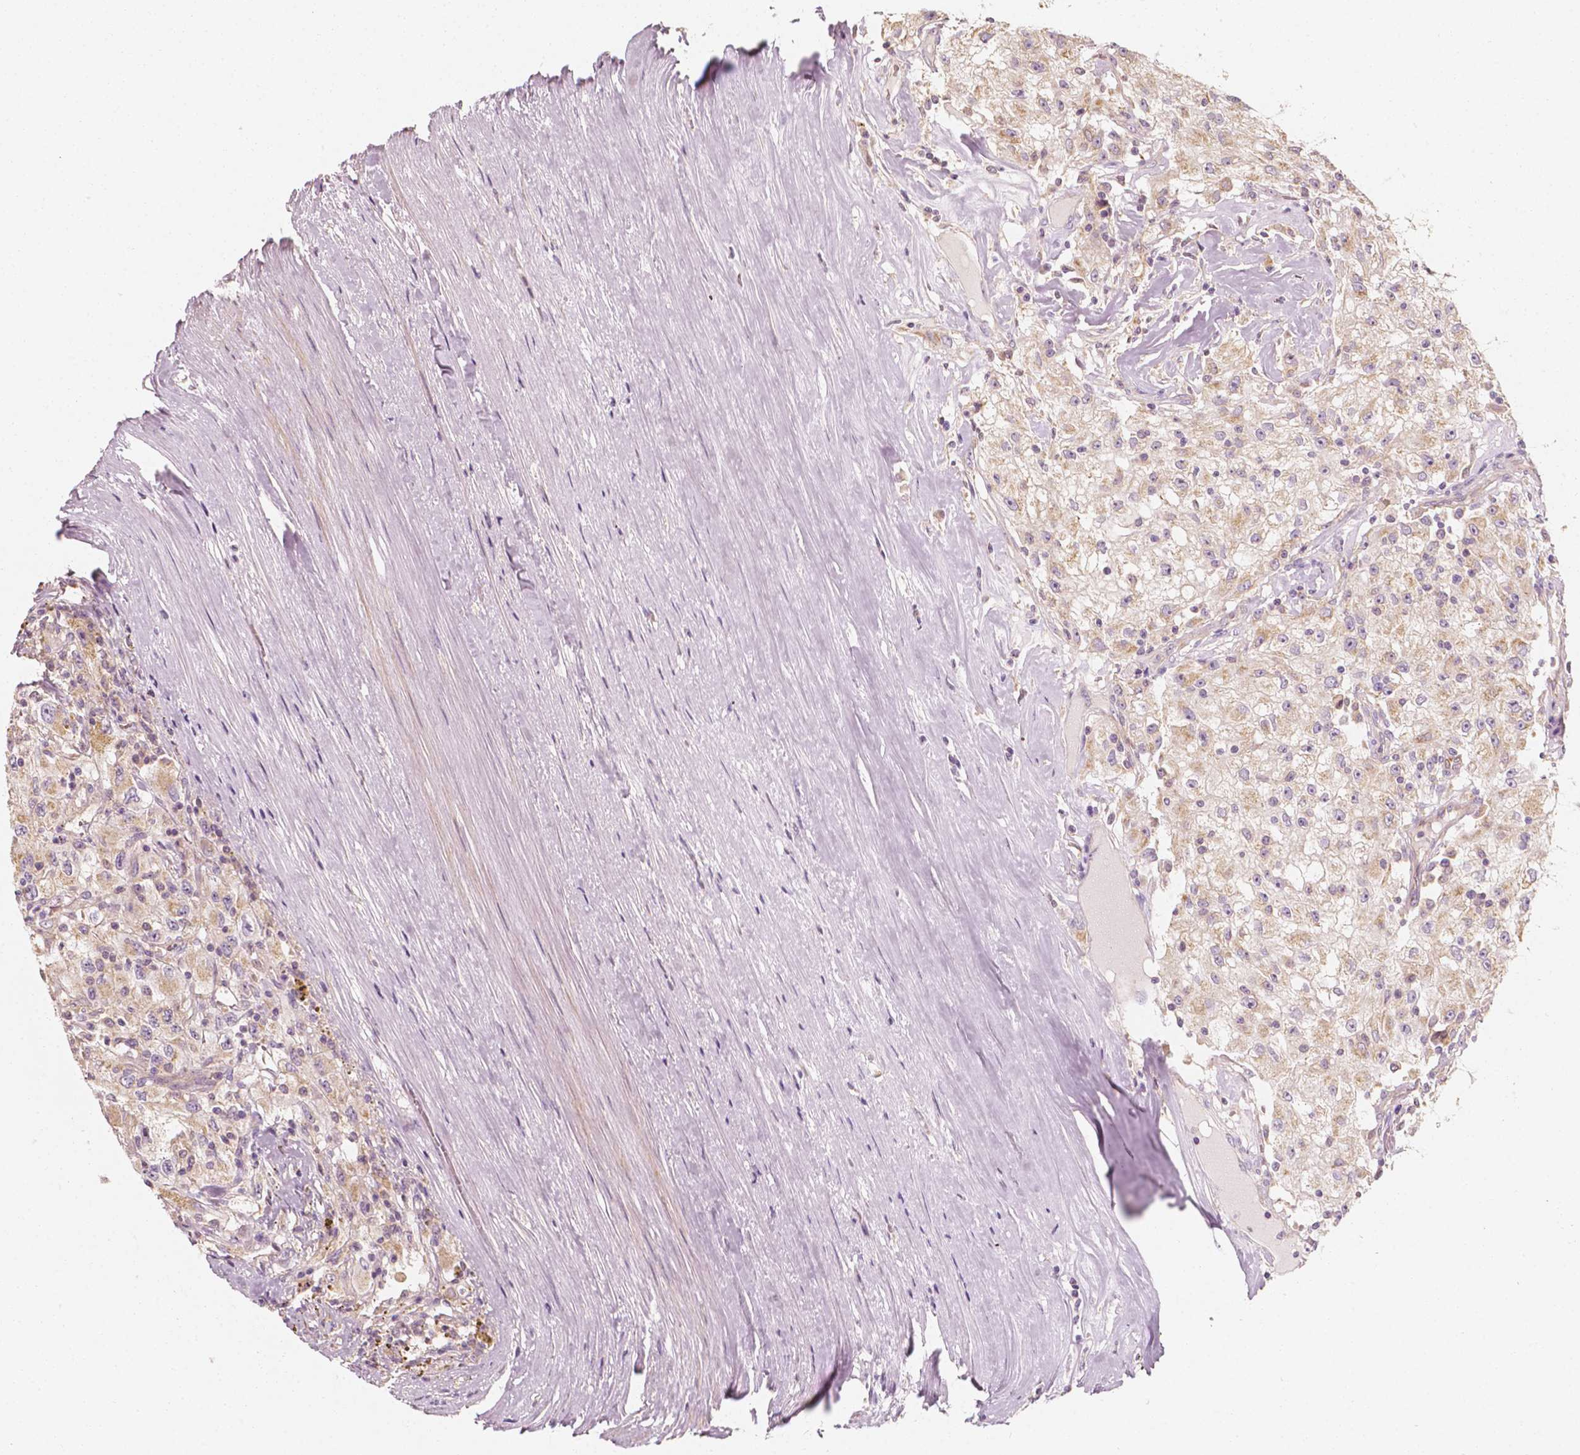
{"staining": {"intensity": "weak", "quantity": "<25%", "location": "cytoplasmic/membranous"}, "tissue": "renal cancer", "cell_type": "Tumor cells", "image_type": "cancer", "snomed": [{"axis": "morphology", "description": "Adenocarcinoma, NOS"}, {"axis": "topography", "description": "Kidney"}], "caption": "High magnification brightfield microscopy of renal cancer (adenocarcinoma) stained with DAB (brown) and counterstained with hematoxylin (blue): tumor cells show no significant positivity. (Brightfield microscopy of DAB immunohistochemistry (IHC) at high magnification).", "gene": "SHPK", "patient": {"sex": "female", "age": 67}}